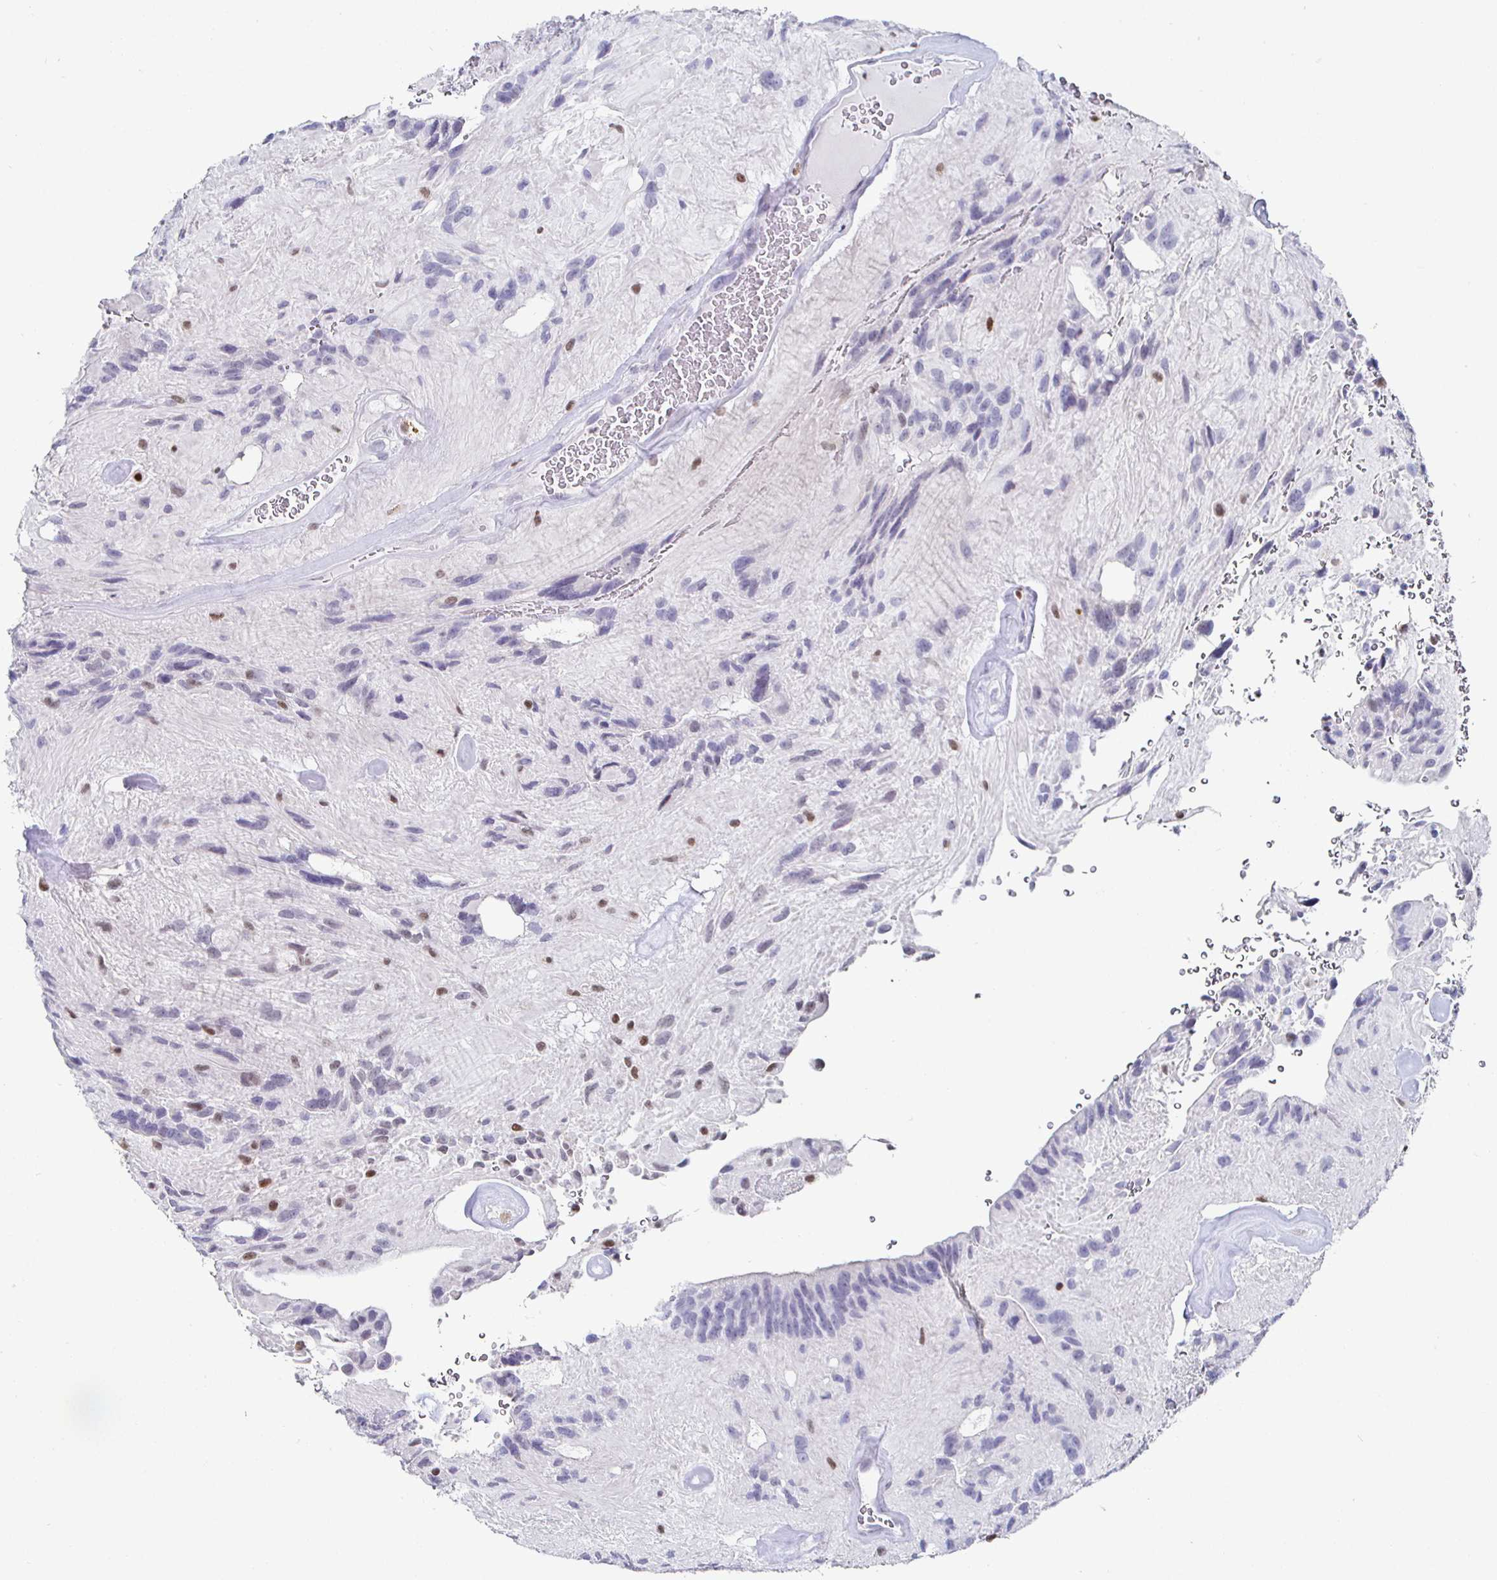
{"staining": {"intensity": "negative", "quantity": "none", "location": "none"}, "tissue": "glioma", "cell_type": "Tumor cells", "image_type": "cancer", "snomed": [{"axis": "morphology", "description": "Glioma, malignant, Low grade"}, {"axis": "topography", "description": "Brain"}], "caption": "IHC of human malignant low-grade glioma shows no positivity in tumor cells.", "gene": "RUNX2", "patient": {"sex": "male", "age": 31}}